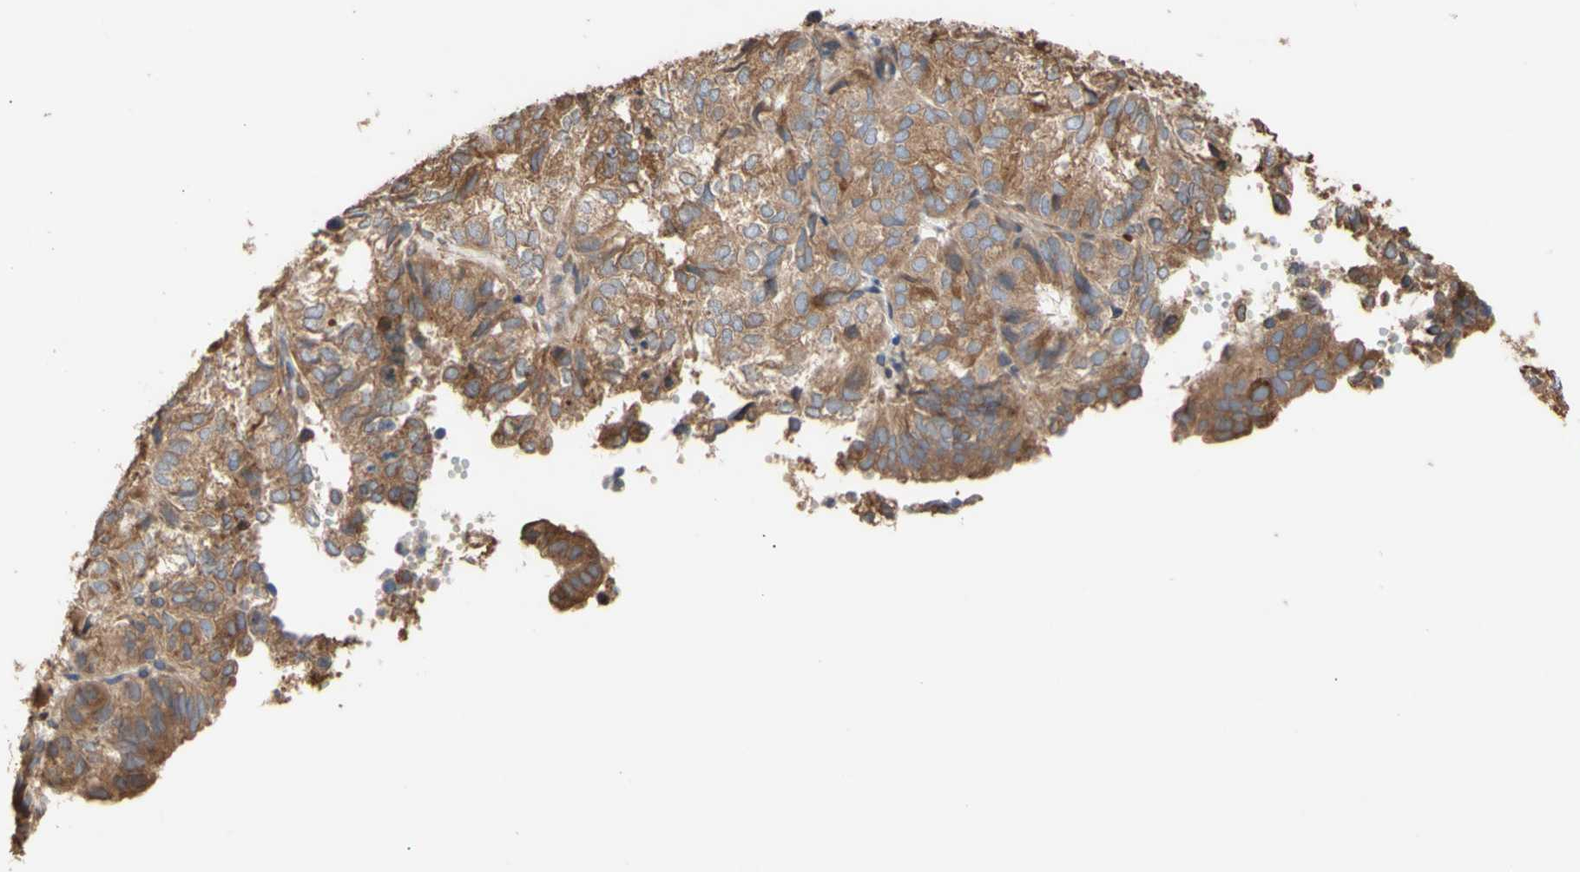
{"staining": {"intensity": "moderate", "quantity": ">75%", "location": "cytoplasmic/membranous"}, "tissue": "endometrial cancer", "cell_type": "Tumor cells", "image_type": "cancer", "snomed": [{"axis": "morphology", "description": "Adenocarcinoma, NOS"}, {"axis": "topography", "description": "Uterus"}], "caption": "Endometrial cancer stained with a brown dye demonstrates moderate cytoplasmic/membranous positive staining in about >75% of tumor cells.", "gene": "NECTIN3", "patient": {"sex": "female", "age": 60}}